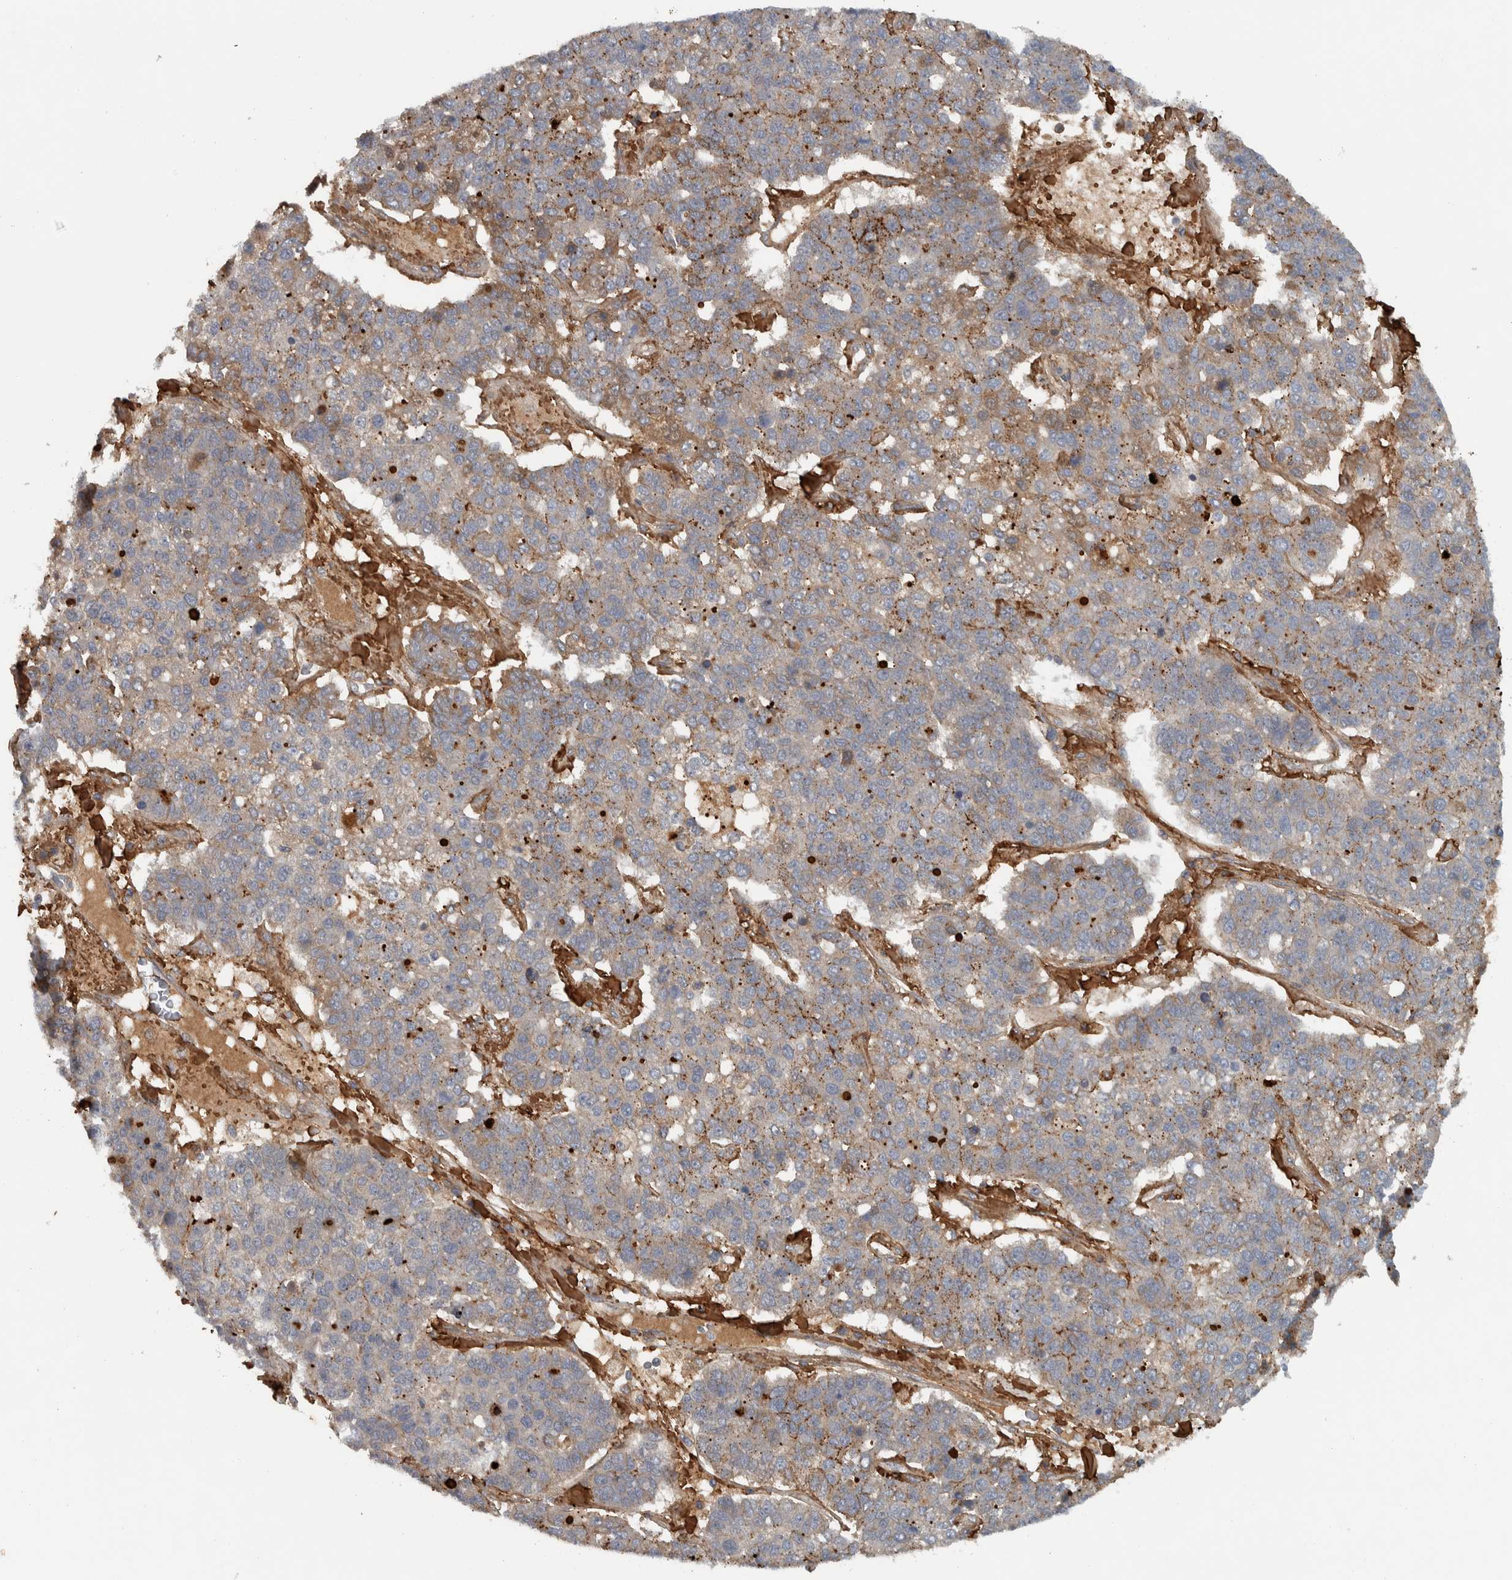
{"staining": {"intensity": "weak", "quantity": "<25%", "location": "cytoplasmic/membranous"}, "tissue": "pancreatic cancer", "cell_type": "Tumor cells", "image_type": "cancer", "snomed": [{"axis": "morphology", "description": "Adenocarcinoma, NOS"}, {"axis": "topography", "description": "Pancreas"}], "caption": "There is no significant expression in tumor cells of adenocarcinoma (pancreatic).", "gene": "LBHD1", "patient": {"sex": "female", "age": 61}}